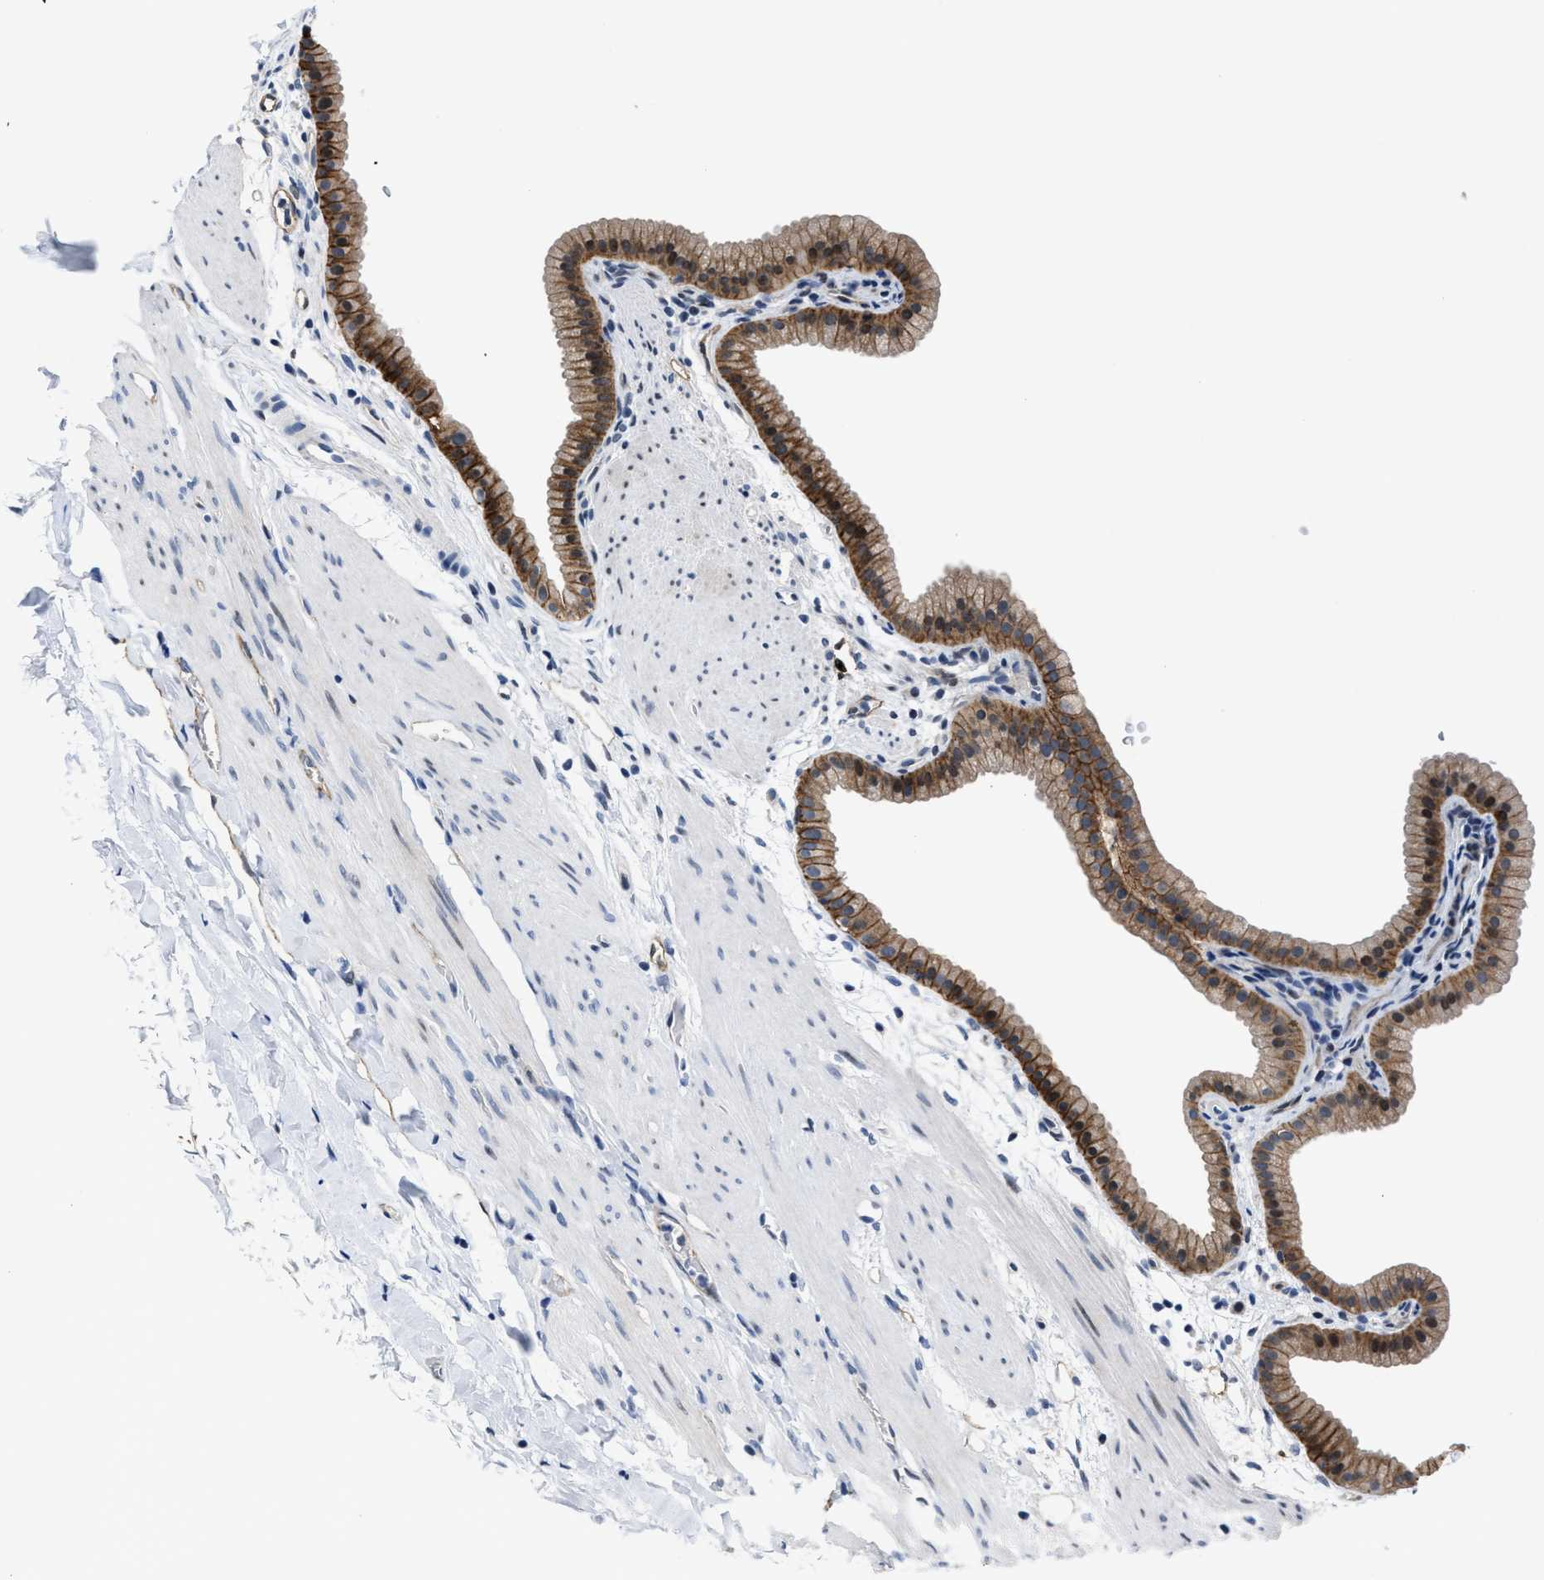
{"staining": {"intensity": "moderate", "quantity": ">75%", "location": "cytoplasmic/membranous"}, "tissue": "gallbladder", "cell_type": "Glandular cells", "image_type": "normal", "snomed": [{"axis": "morphology", "description": "Normal tissue, NOS"}, {"axis": "topography", "description": "Gallbladder"}], "caption": "Protein analysis of benign gallbladder demonstrates moderate cytoplasmic/membranous expression in about >75% of glandular cells.", "gene": "MARCKSL1", "patient": {"sex": "female", "age": 64}}